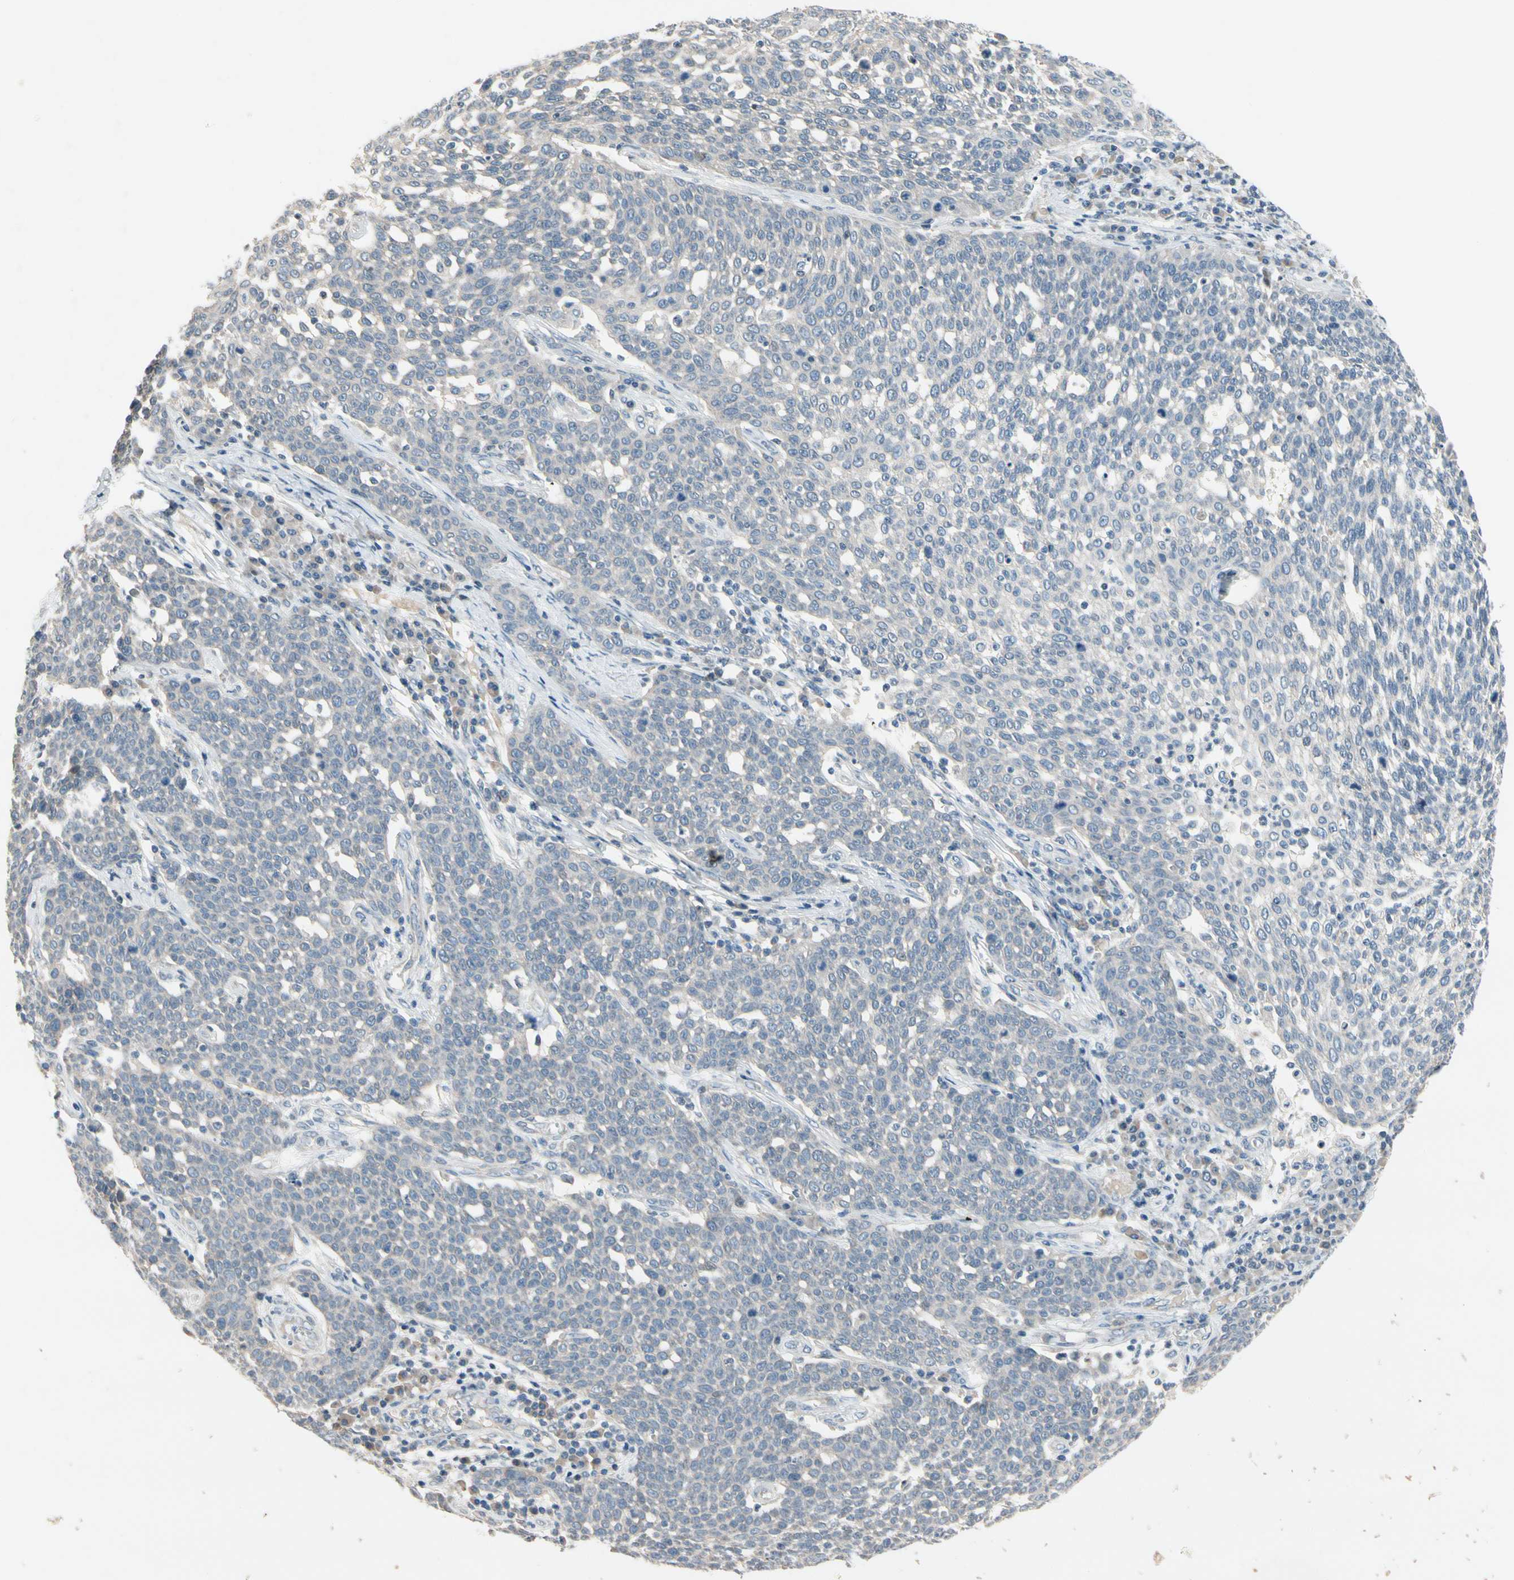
{"staining": {"intensity": "weak", "quantity": "<25%", "location": "cytoplasmic/membranous"}, "tissue": "cervical cancer", "cell_type": "Tumor cells", "image_type": "cancer", "snomed": [{"axis": "morphology", "description": "Squamous cell carcinoma, NOS"}, {"axis": "topography", "description": "Cervix"}], "caption": "Human cervical cancer (squamous cell carcinoma) stained for a protein using immunohistochemistry (IHC) reveals no staining in tumor cells.", "gene": "PIP5K1B", "patient": {"sex": "female", "age": 34}}